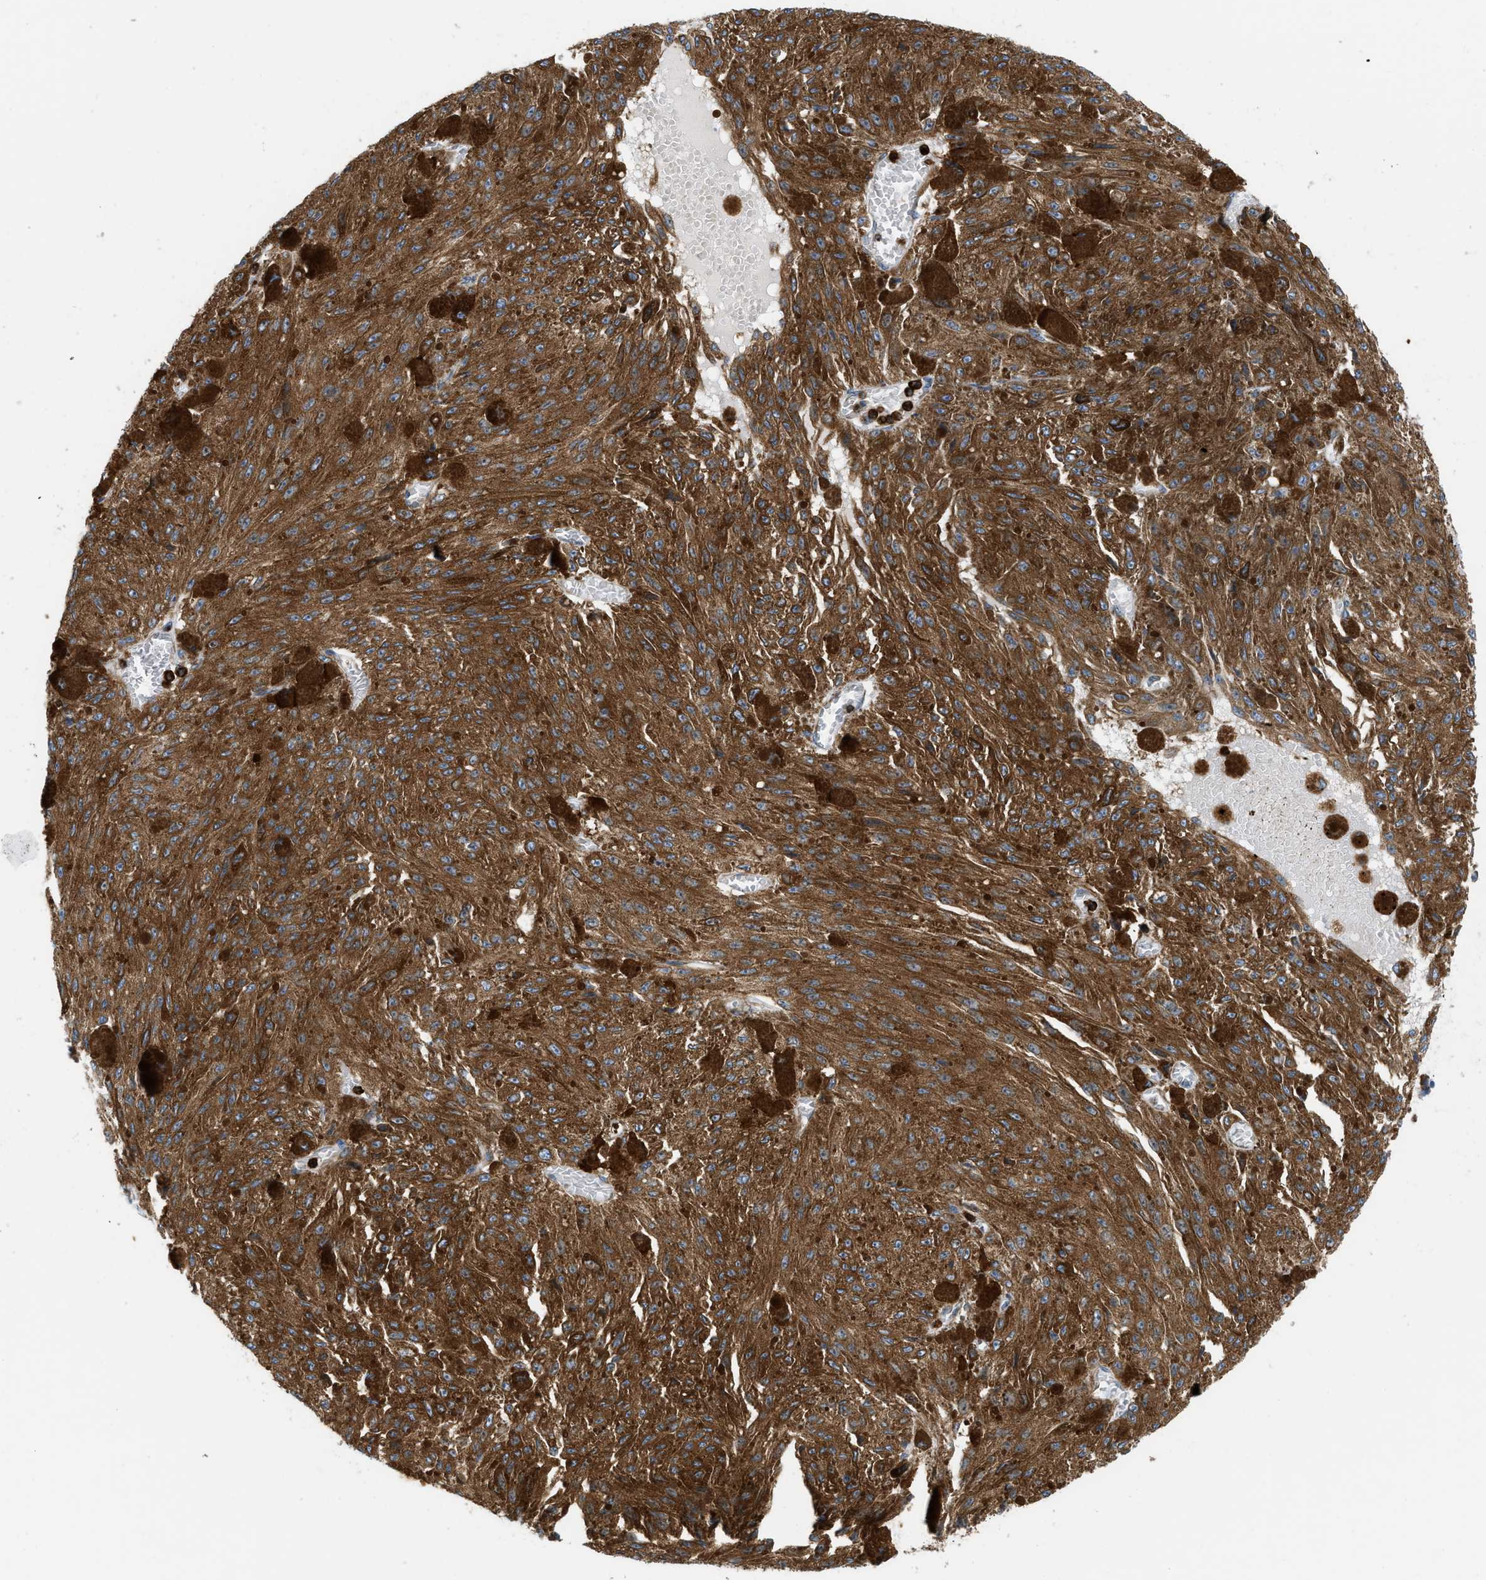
{"staining": {"intensity": "strong", "quantity": ">75%", "location": "cytoplasmic/membranous"}, "tissue": "melanoma", "cell_type": "Tumor cells", "image_type": "cancer", "snomed": [{"axis": "morphology", "description": "Malignant melanoma, NOS"}, {"axis": "topography", "description": "Other"}], "caption": "Malignant melanoma tissue exhibits strong cytoplasmic/membranous expression in about >75% of tumor cells Using DAB (brown) and hematoxylin (blue) stains, captured at high magnification using brightfield microscopy.", "gene": "GPAT4", "patient": {"sex": "male", "age": 79}}